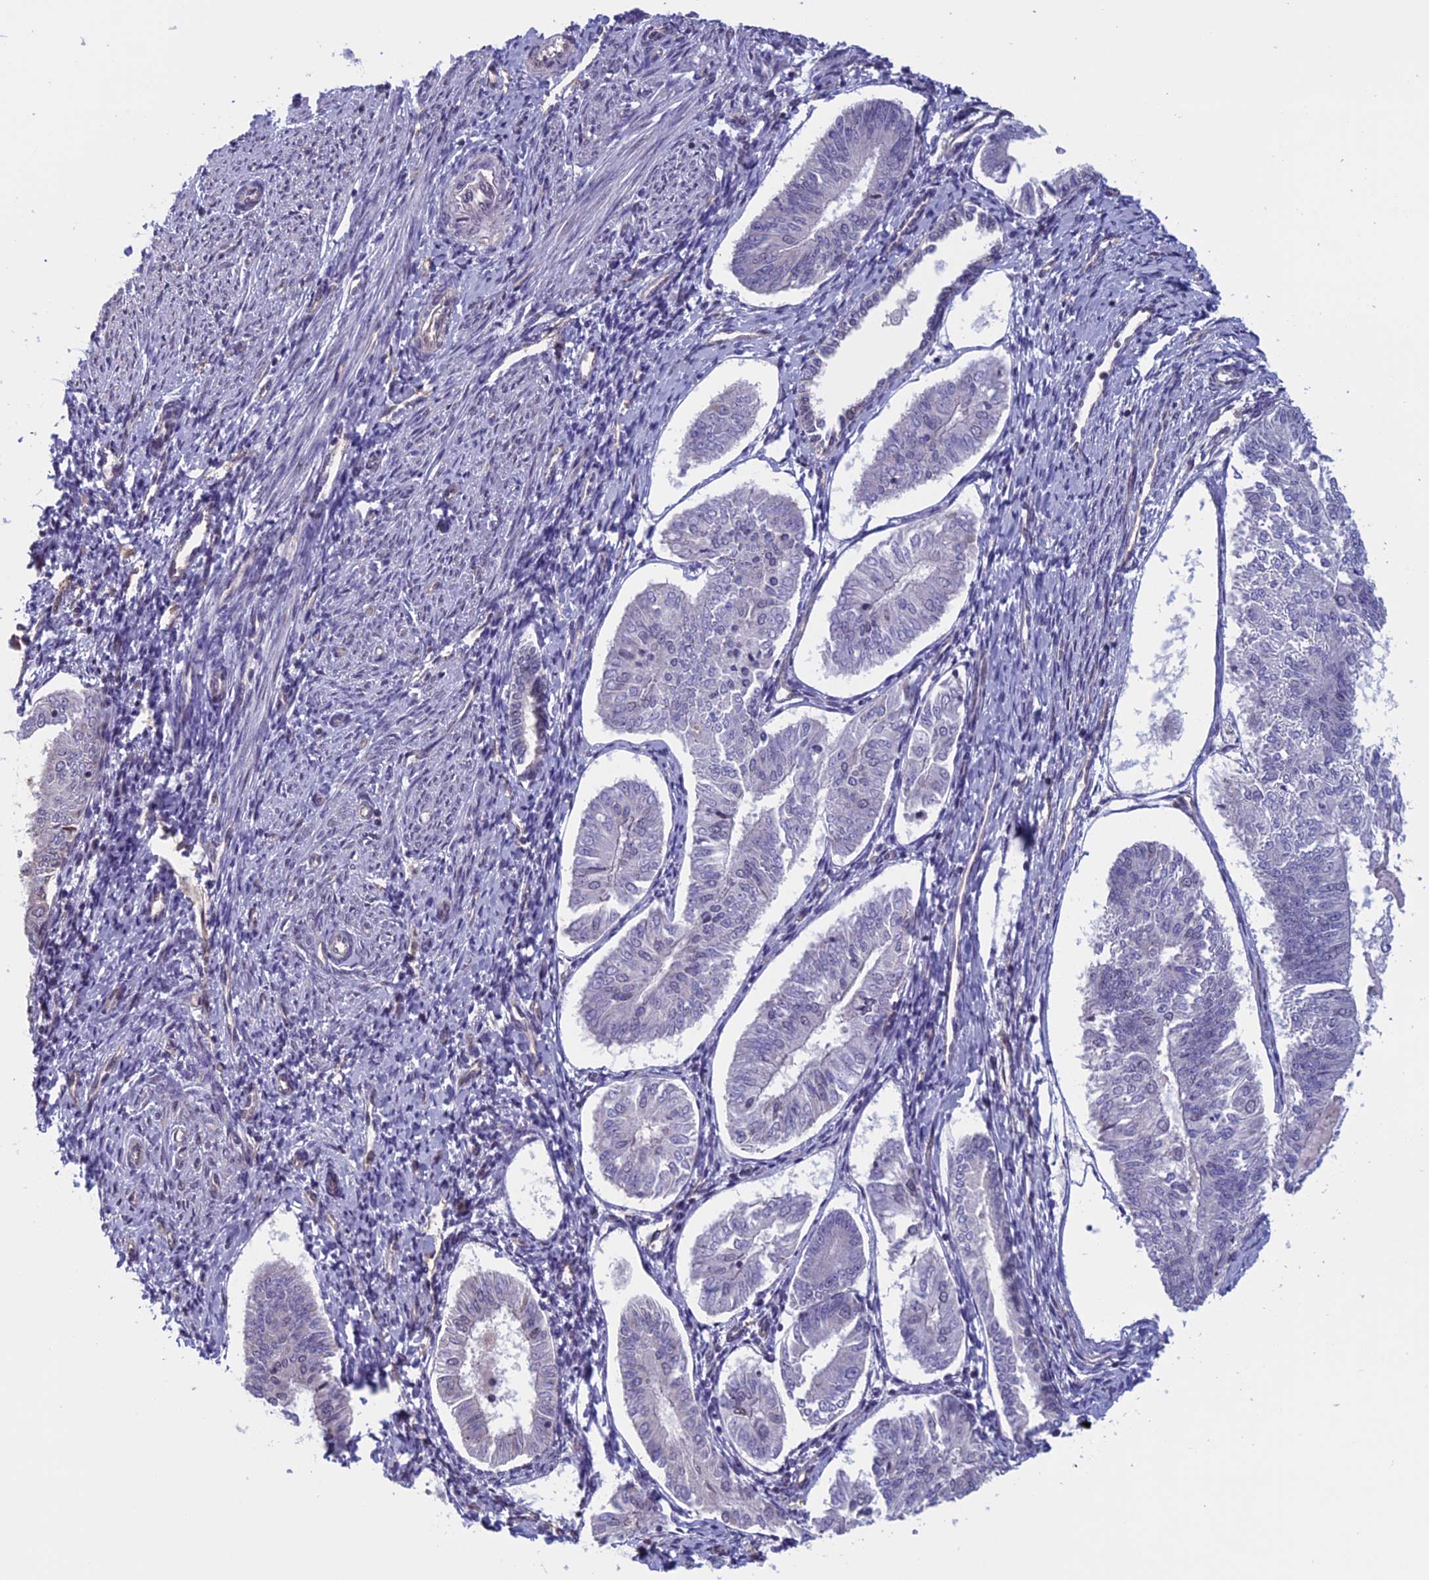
{"staining": {"intensity": "negative", "quantity": "none", "location": "none"}, "tissue": "endometrial cancer", "cell_type": "Tumor cells", "image_type": "cancer", "snomed": [{"axis": "morphology", "description": "Adenocarcinoma, NOS"}, {"axis": "topography", "description": "Endometrium"}], "caption": "A high-resolution histopathology image shows IHC staining of endometrial adenocarcinoma, which reveals no significant staining in tumor cells.", "gene": "SLC1A6", "patient": {"sex": "female", "age": 58}}